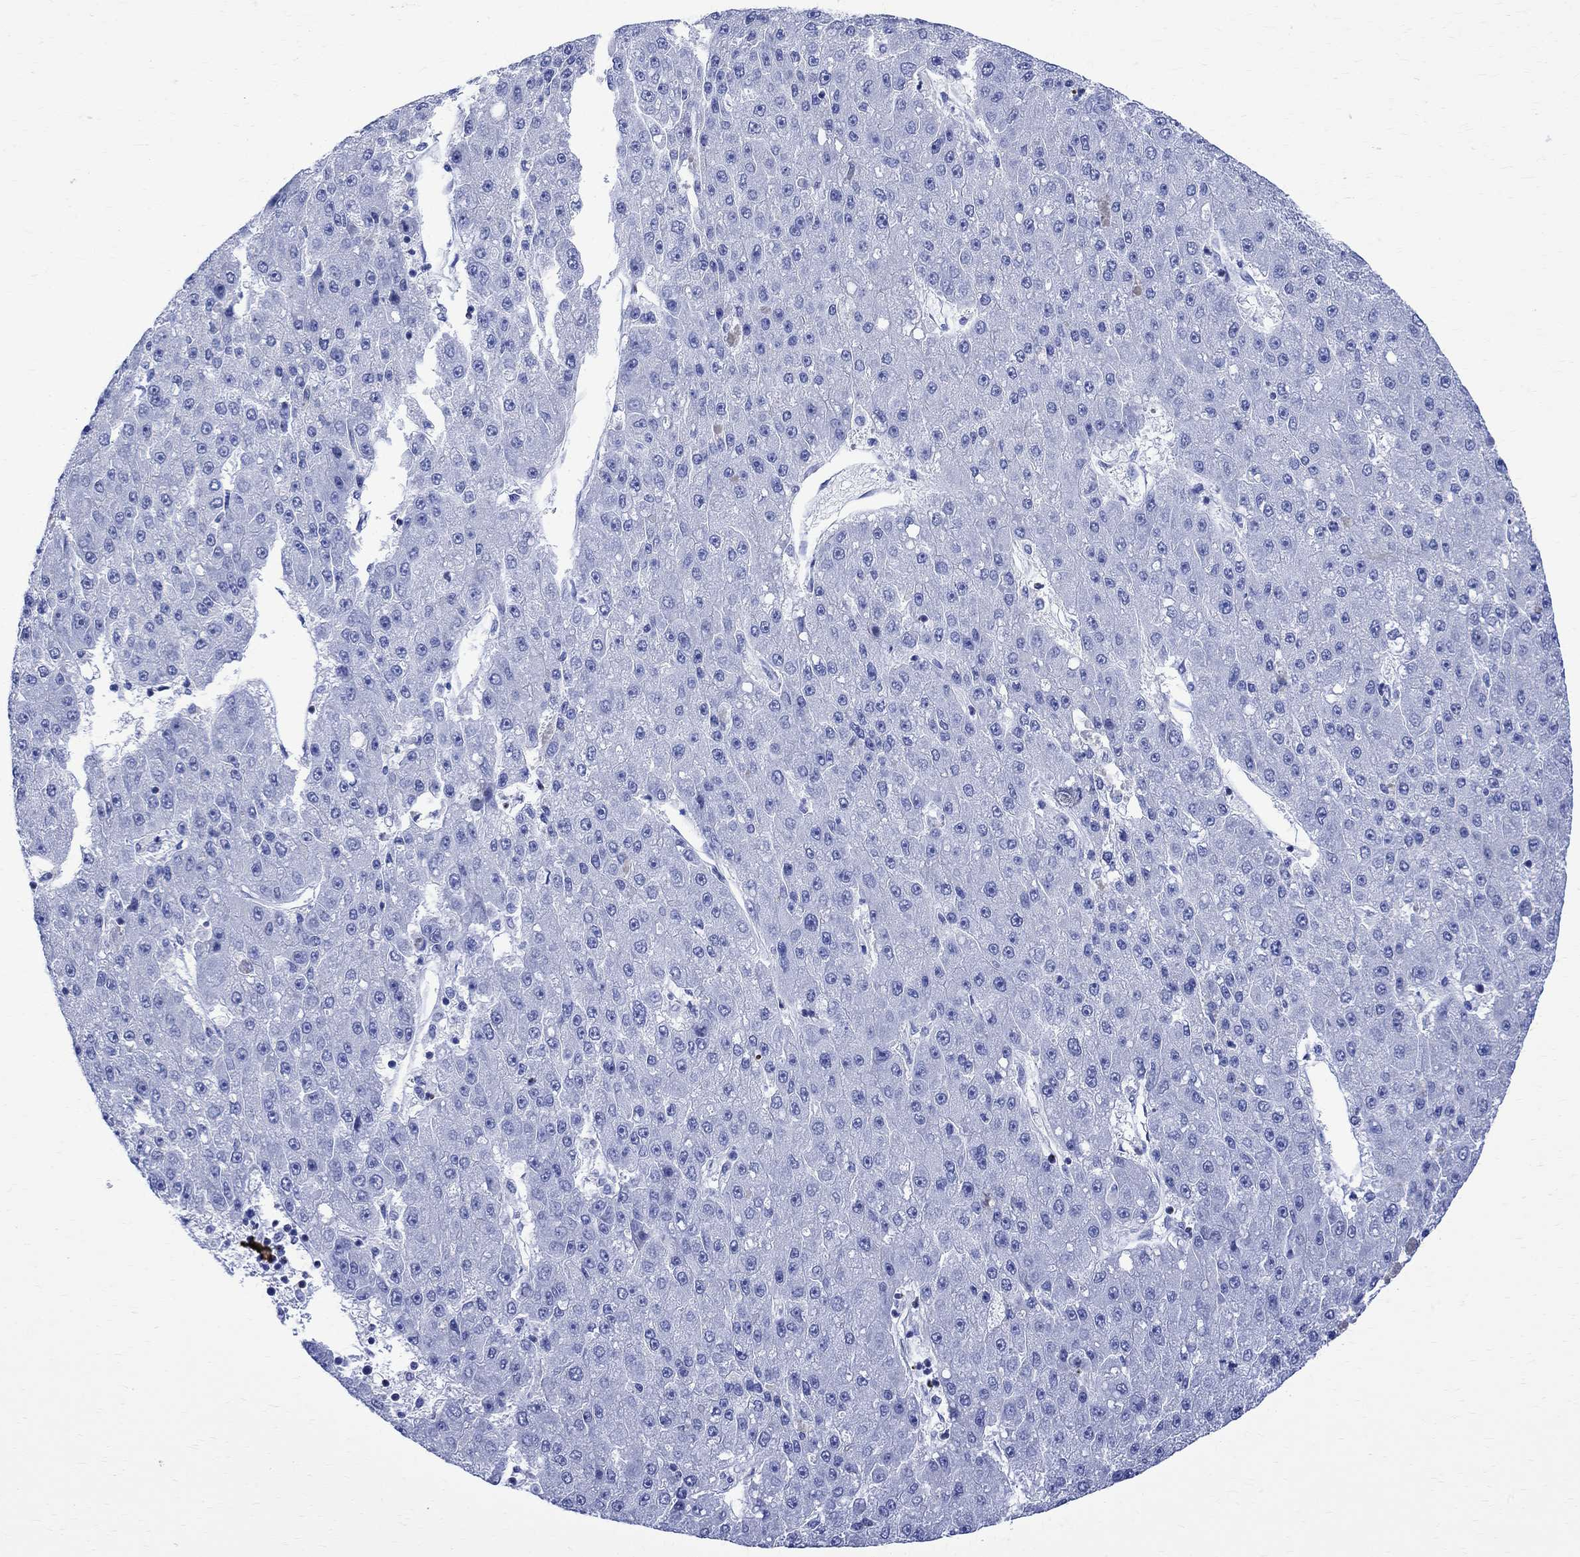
{"staining": {"intensity": "negative", "quantity": "none", "location": "none"}, "tissue": "liver cancer", "cell_type": "Tumor cells", "image_type": "cancer", "snomed": [{"axis": "morphology", "description": "Carcinoma, Hepatocellular, NOS"}, {"axis": "topography", "description": "Liver"}], "caption": "Image shows no protein expression in tumor cells of liver hepatocellular carcinoma tissue.", "gene": "PARVB", "patient": {"sex": "male", "age": 67}}